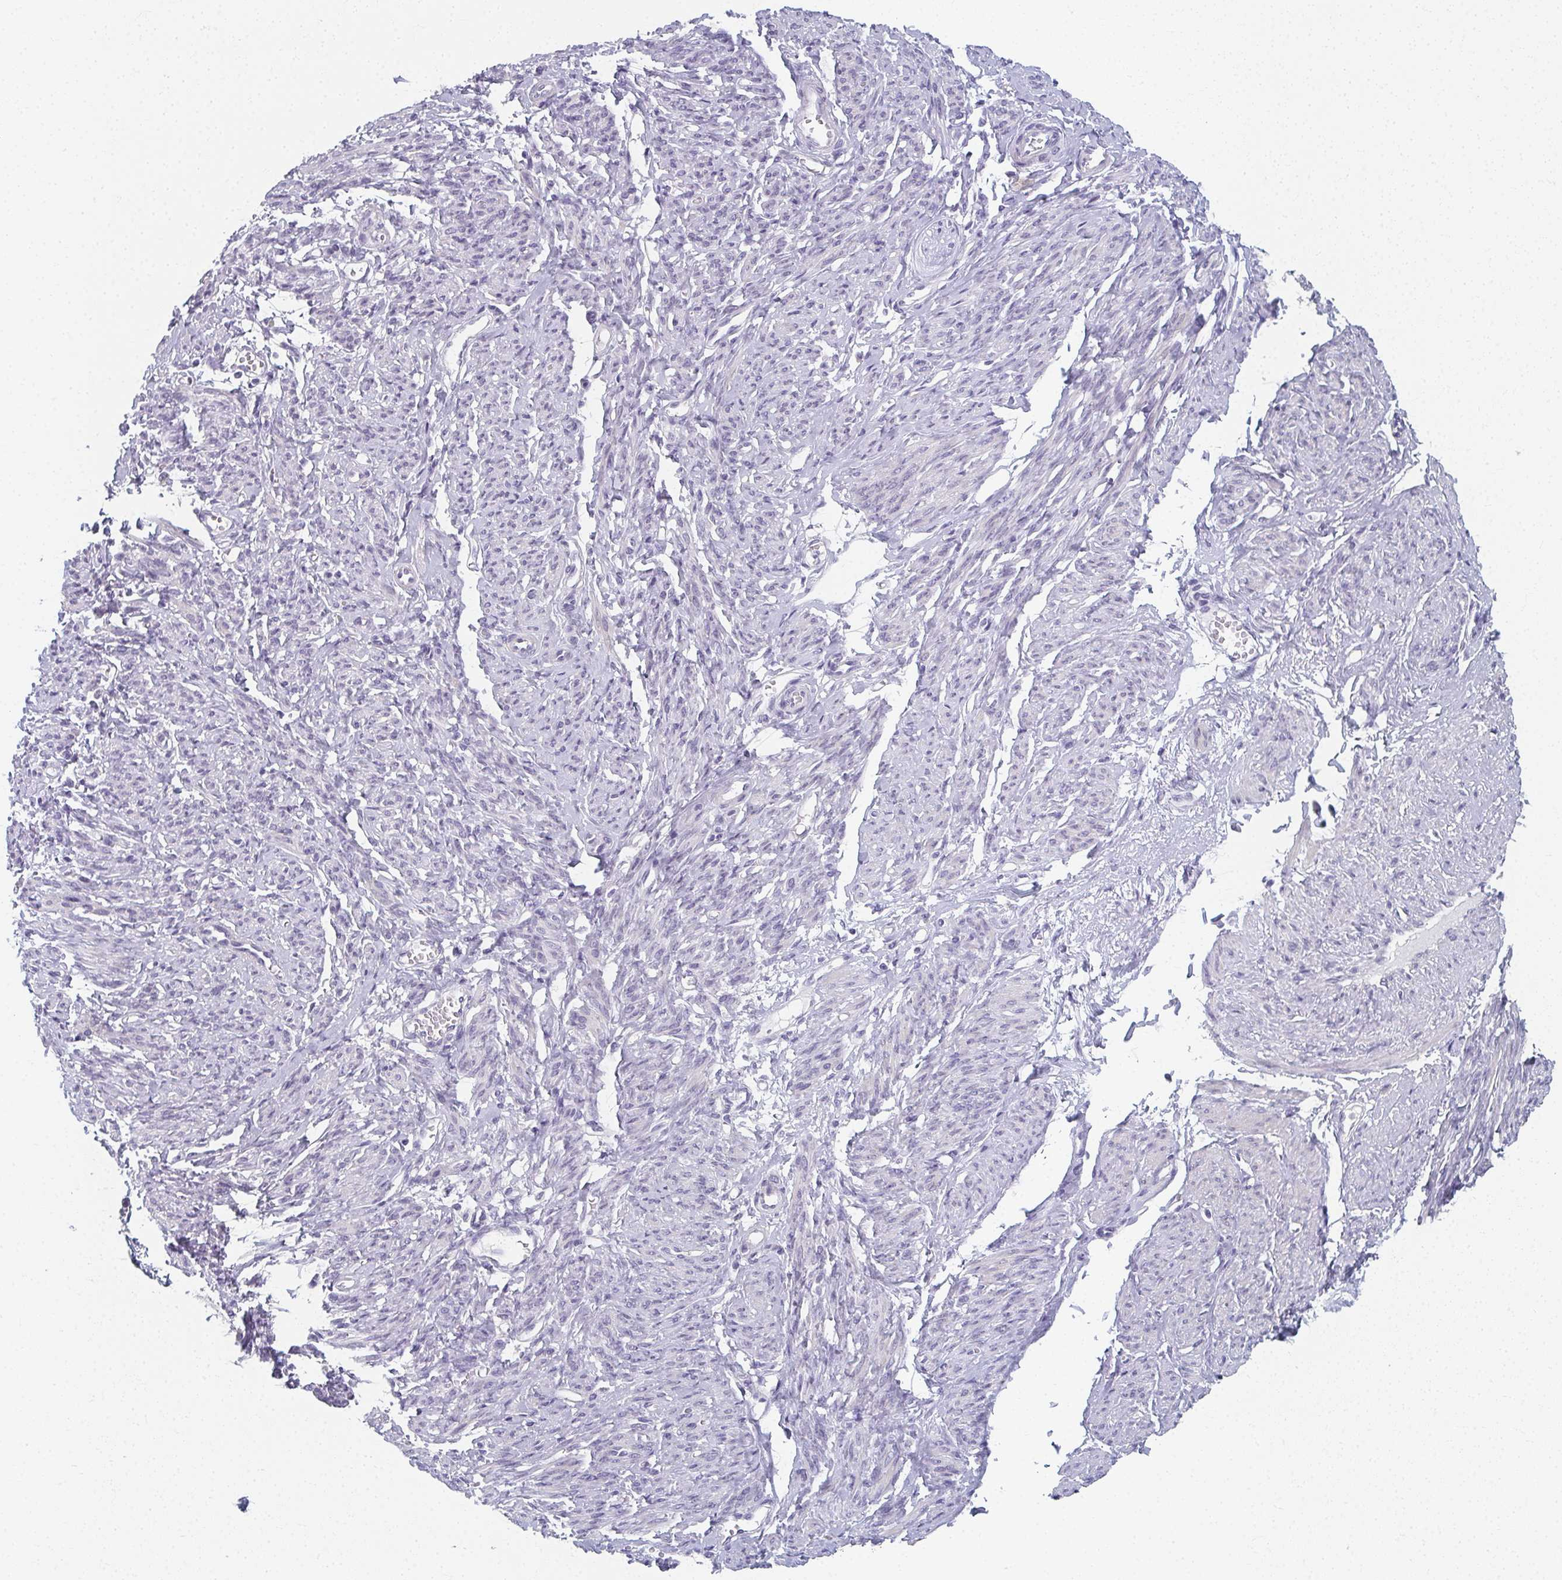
{"staining": {"intensity": "weak", "quantity": "<25%", "location": "cytoplasmic/membranous"}, "tissue": "smooth muscle", "cell_type": "Smooth muscle cells", "image_type": "normal", "snomed": [{"axis": "morphology", "description": "Normal tissue, NOS"}, {"axis": "topography", "description": "Smooth muscle"}], "caption": "A histopathology image of human smooth muscle is negative for staining in smooth muscle cells. The staining is performed using DAB brown chromogen with nuclei counter-stained in using hematoxylin.", "gene": "CAMKV", "patient": {"sex": "female", "age": 65}}